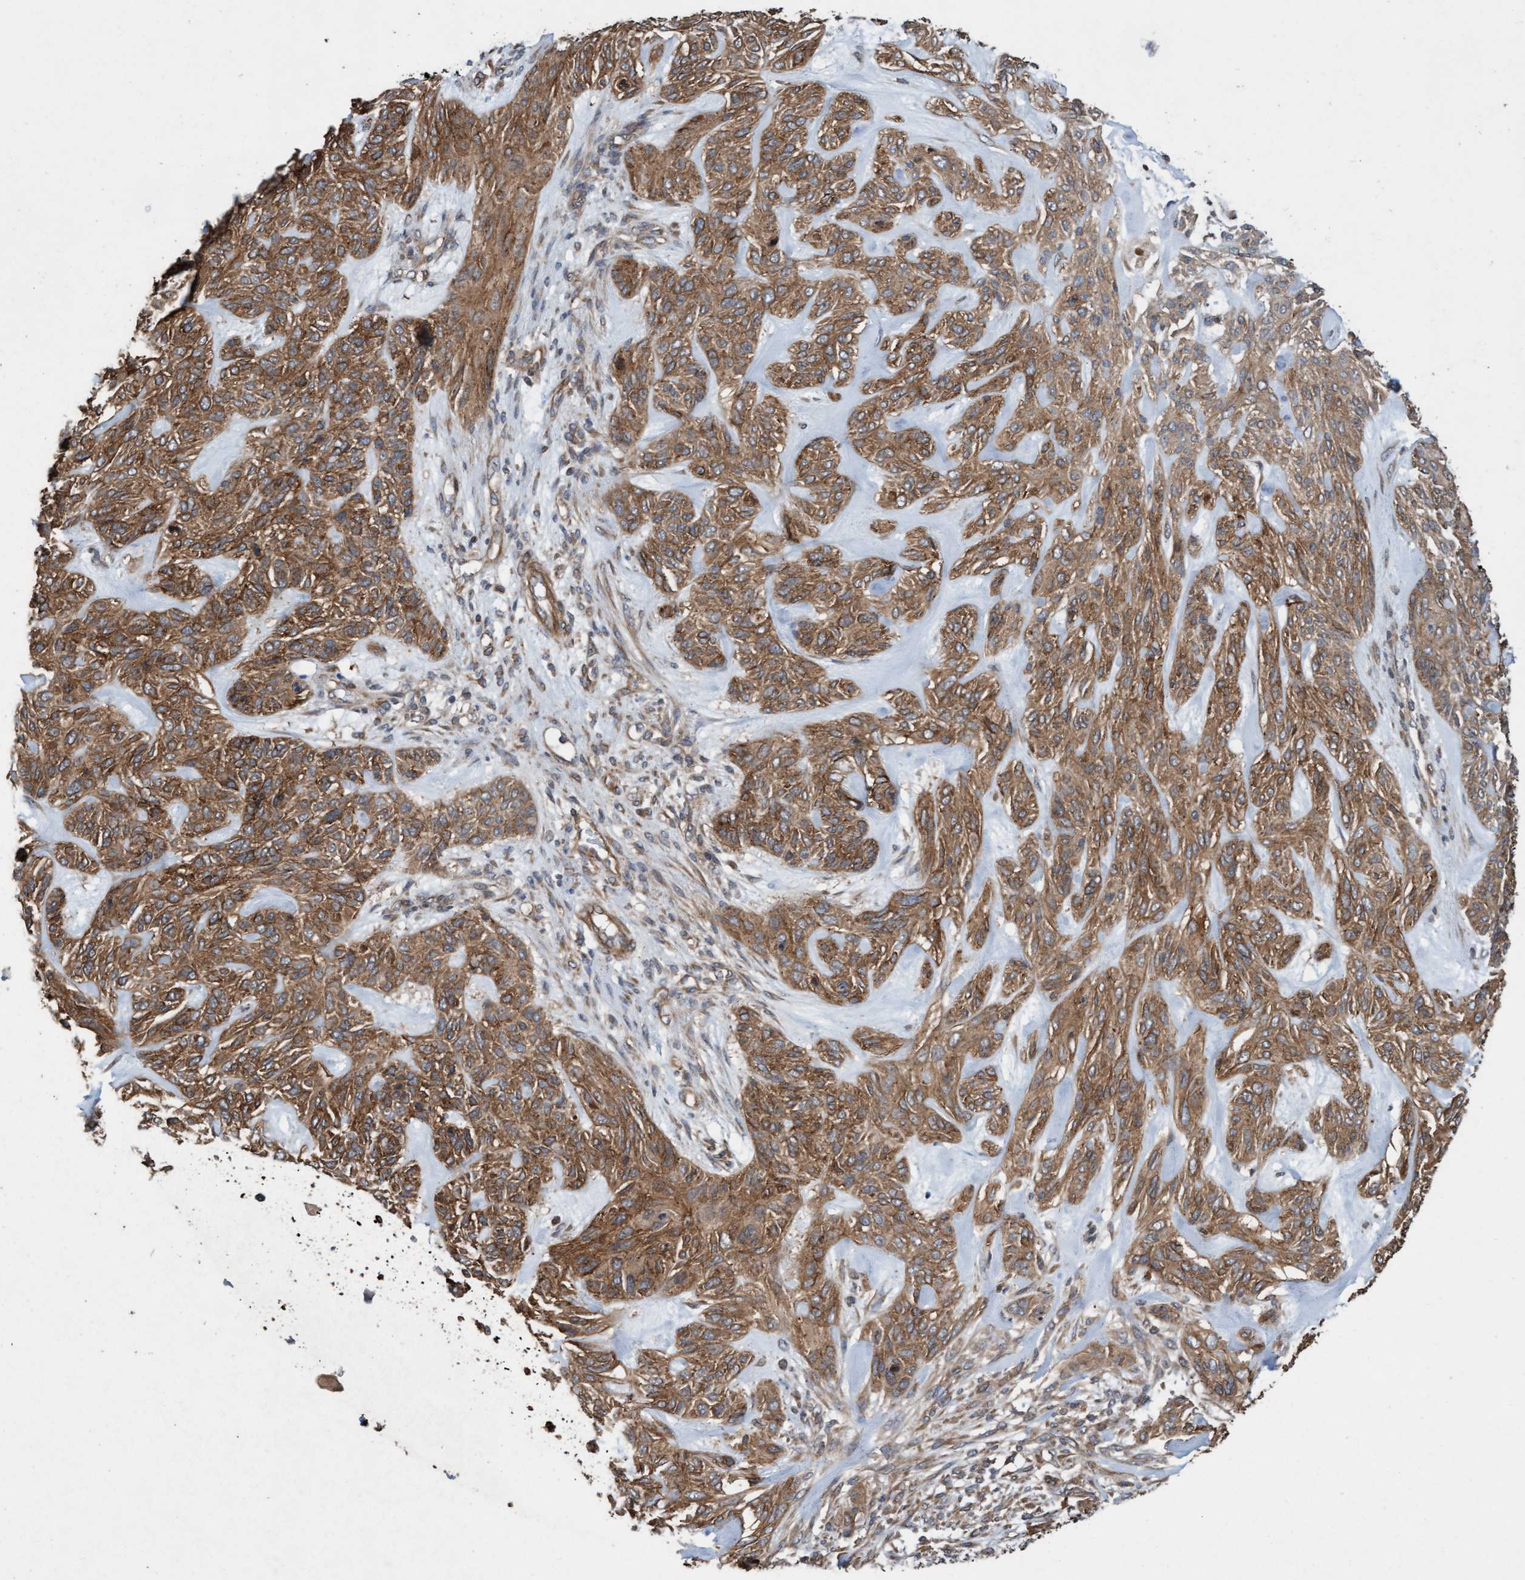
{"staining": {"intensity": "moderate", "quantity": ">75%", "location": "cytoplasmic/membranous"}, "tissue": "skin cancer", "cell_type": "Tumor cells", "image_type": "cancer", "snomed": [{"axis": "morphology", "description": "Basal cell carcinoma"}, {"axis": "topography", "description": "Skin"}], "caption": "Basal cell carcinoma (skin) stained with immunohistochemistry demonstrates moderate cytoplasmic/membranous staining in about >75% of tumor cells.", "gene": "CDC42EP4", "patient": {"sex": "male", "age": 55}}